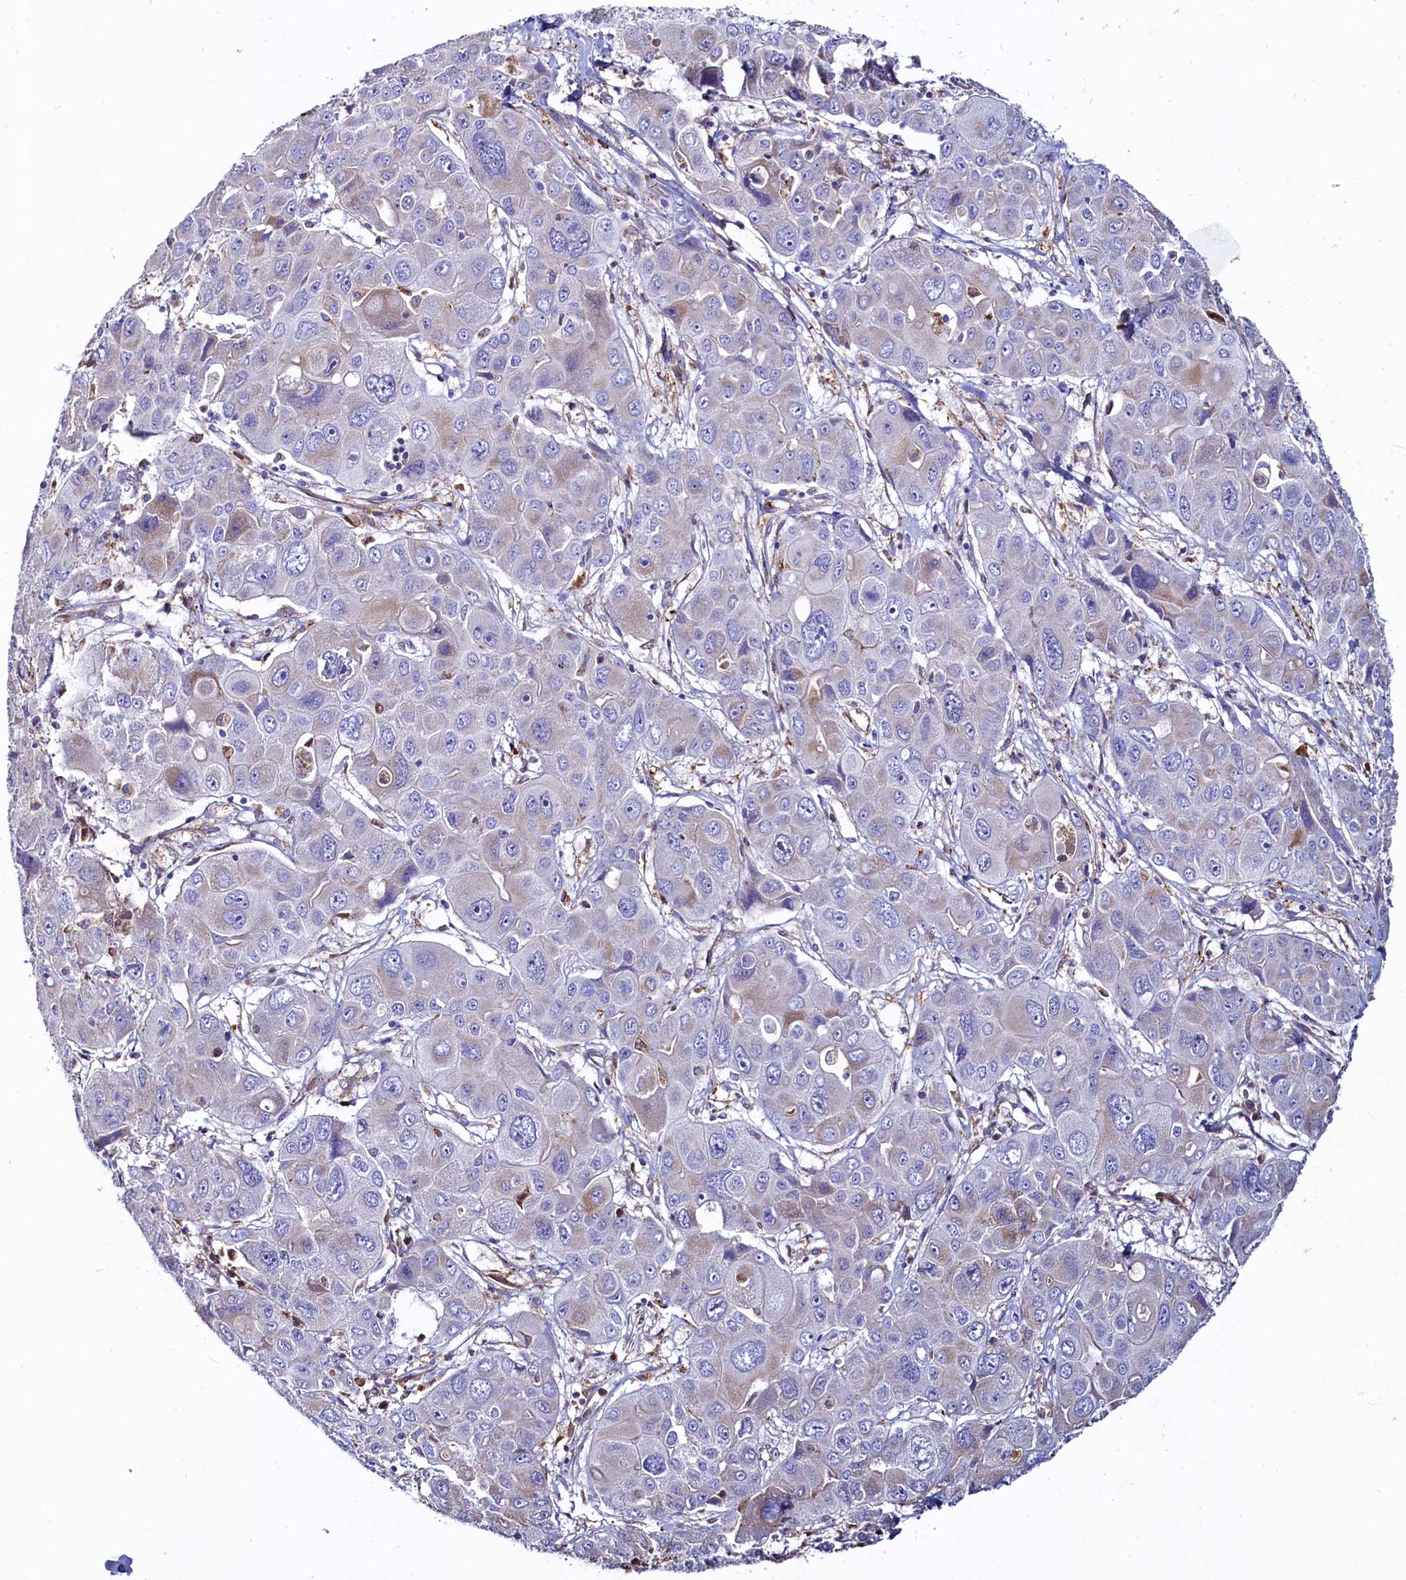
{"staining": {"intensity": "weak", "quantity": "<25%", "location": "cytoplasmic/membranous"}, "tissue": "liver cancer", "cell_type": "Tumor cells", "image_type": "cancer", "snomed": [{"axis": "morphology", "description": "Cholangiocarcinoma"}, {"axis": "topography", "description": "Liver"}], "caption": "Tumor cells show no significant staining in liver cholangiocarcinoma. (DAB (3,3'-diaminobenzidine) IHC, high magnification).", "gene": "ASTE1", "patient": {"sex": "male", "age": 67}}